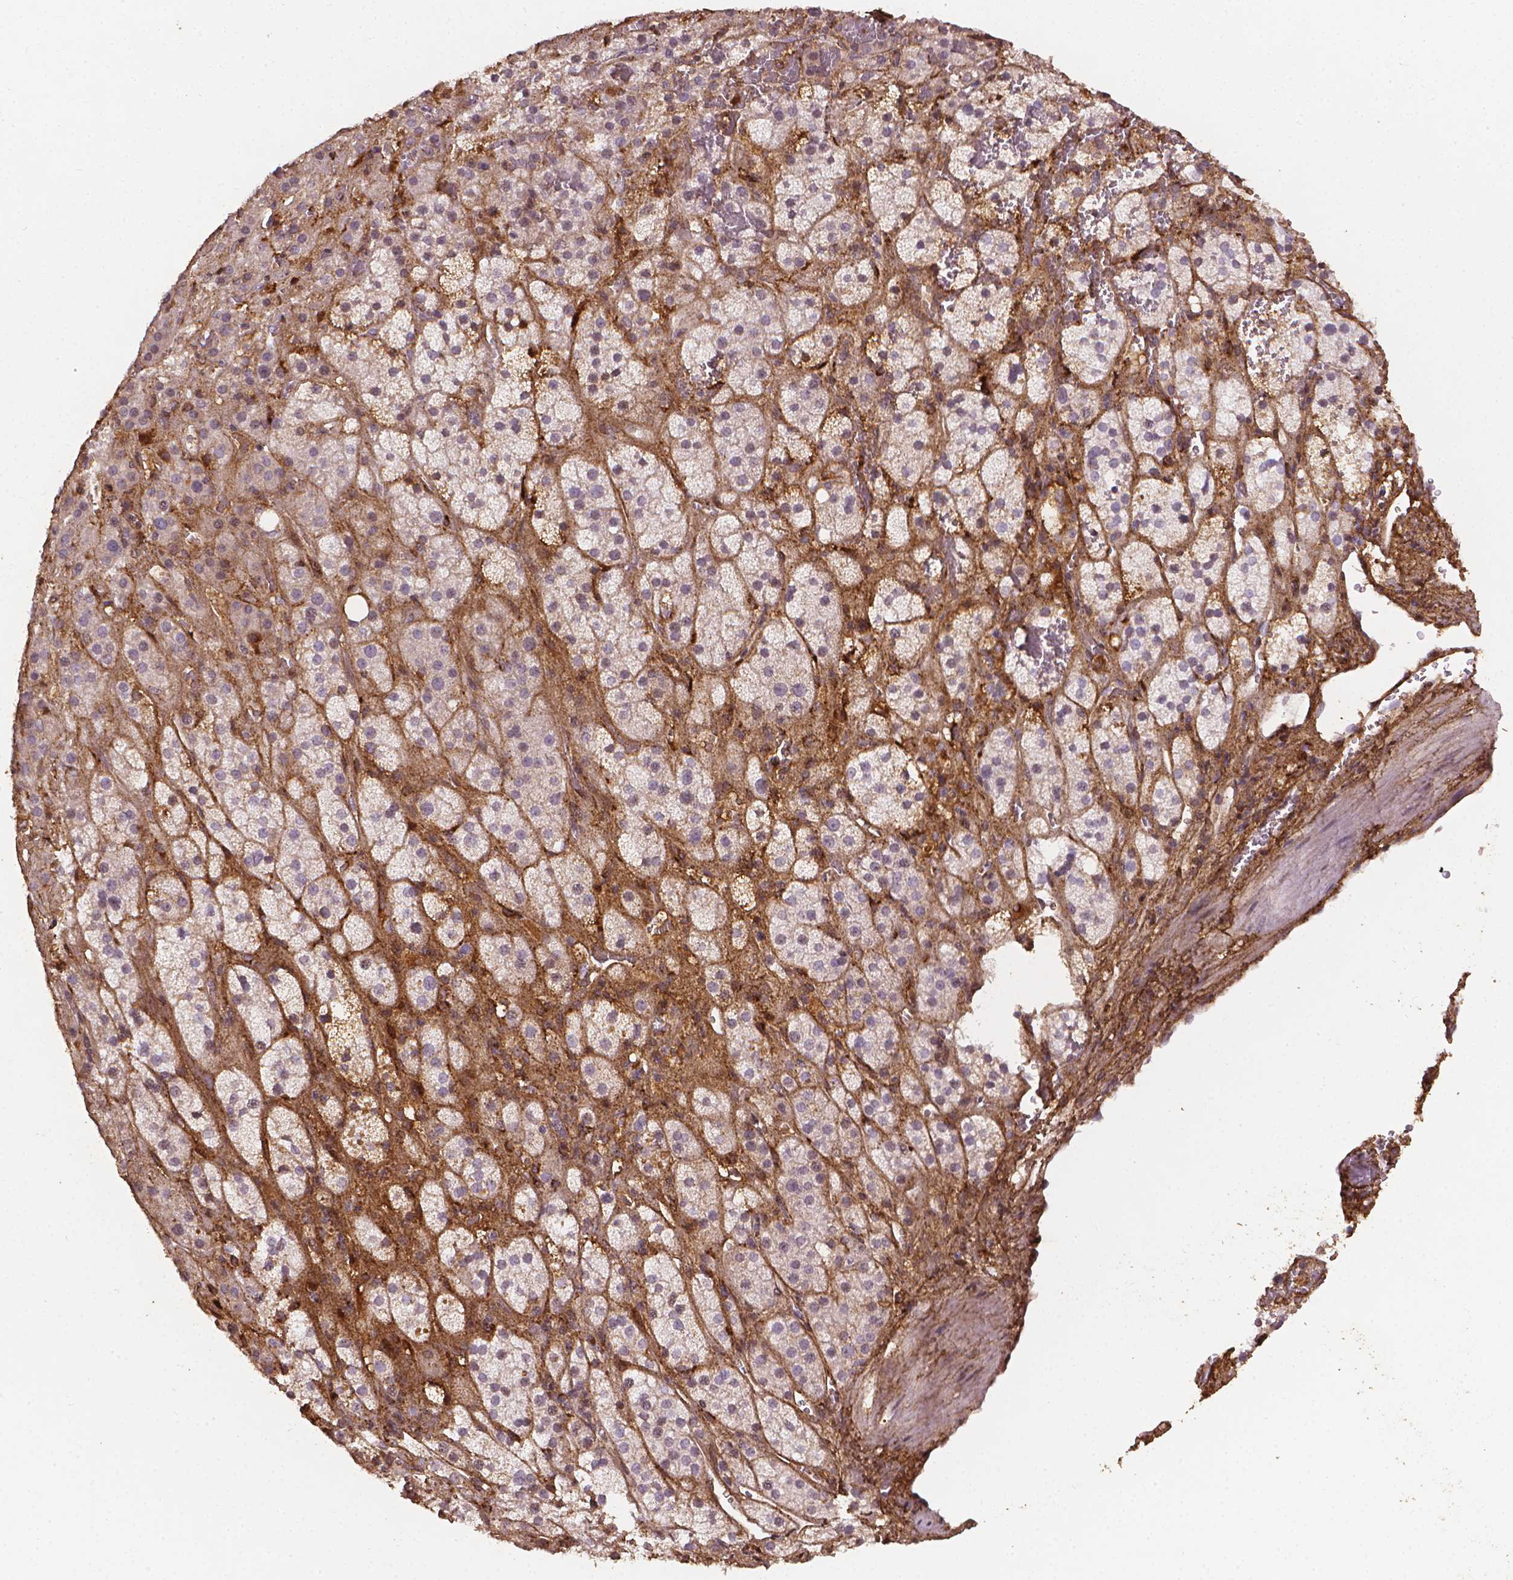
{"staining": {"intensity": "negative", "quantity": "none", "location": "none"}, "tissue": "adrenal gland", "cell_type": "Glandular cells", "image_type": "normal", "snomed": [{"axis": "morphology", "description": "Normal tissue, NOS"}, {"axis": "topography", "description": "Adrenal gland"}], "caption": "Immunohistochemical staining of benign human adrenal gland displays no significant expression in glandular cells.", "gene": "DCN", "patient": {"sex": "male", "age": 57}}